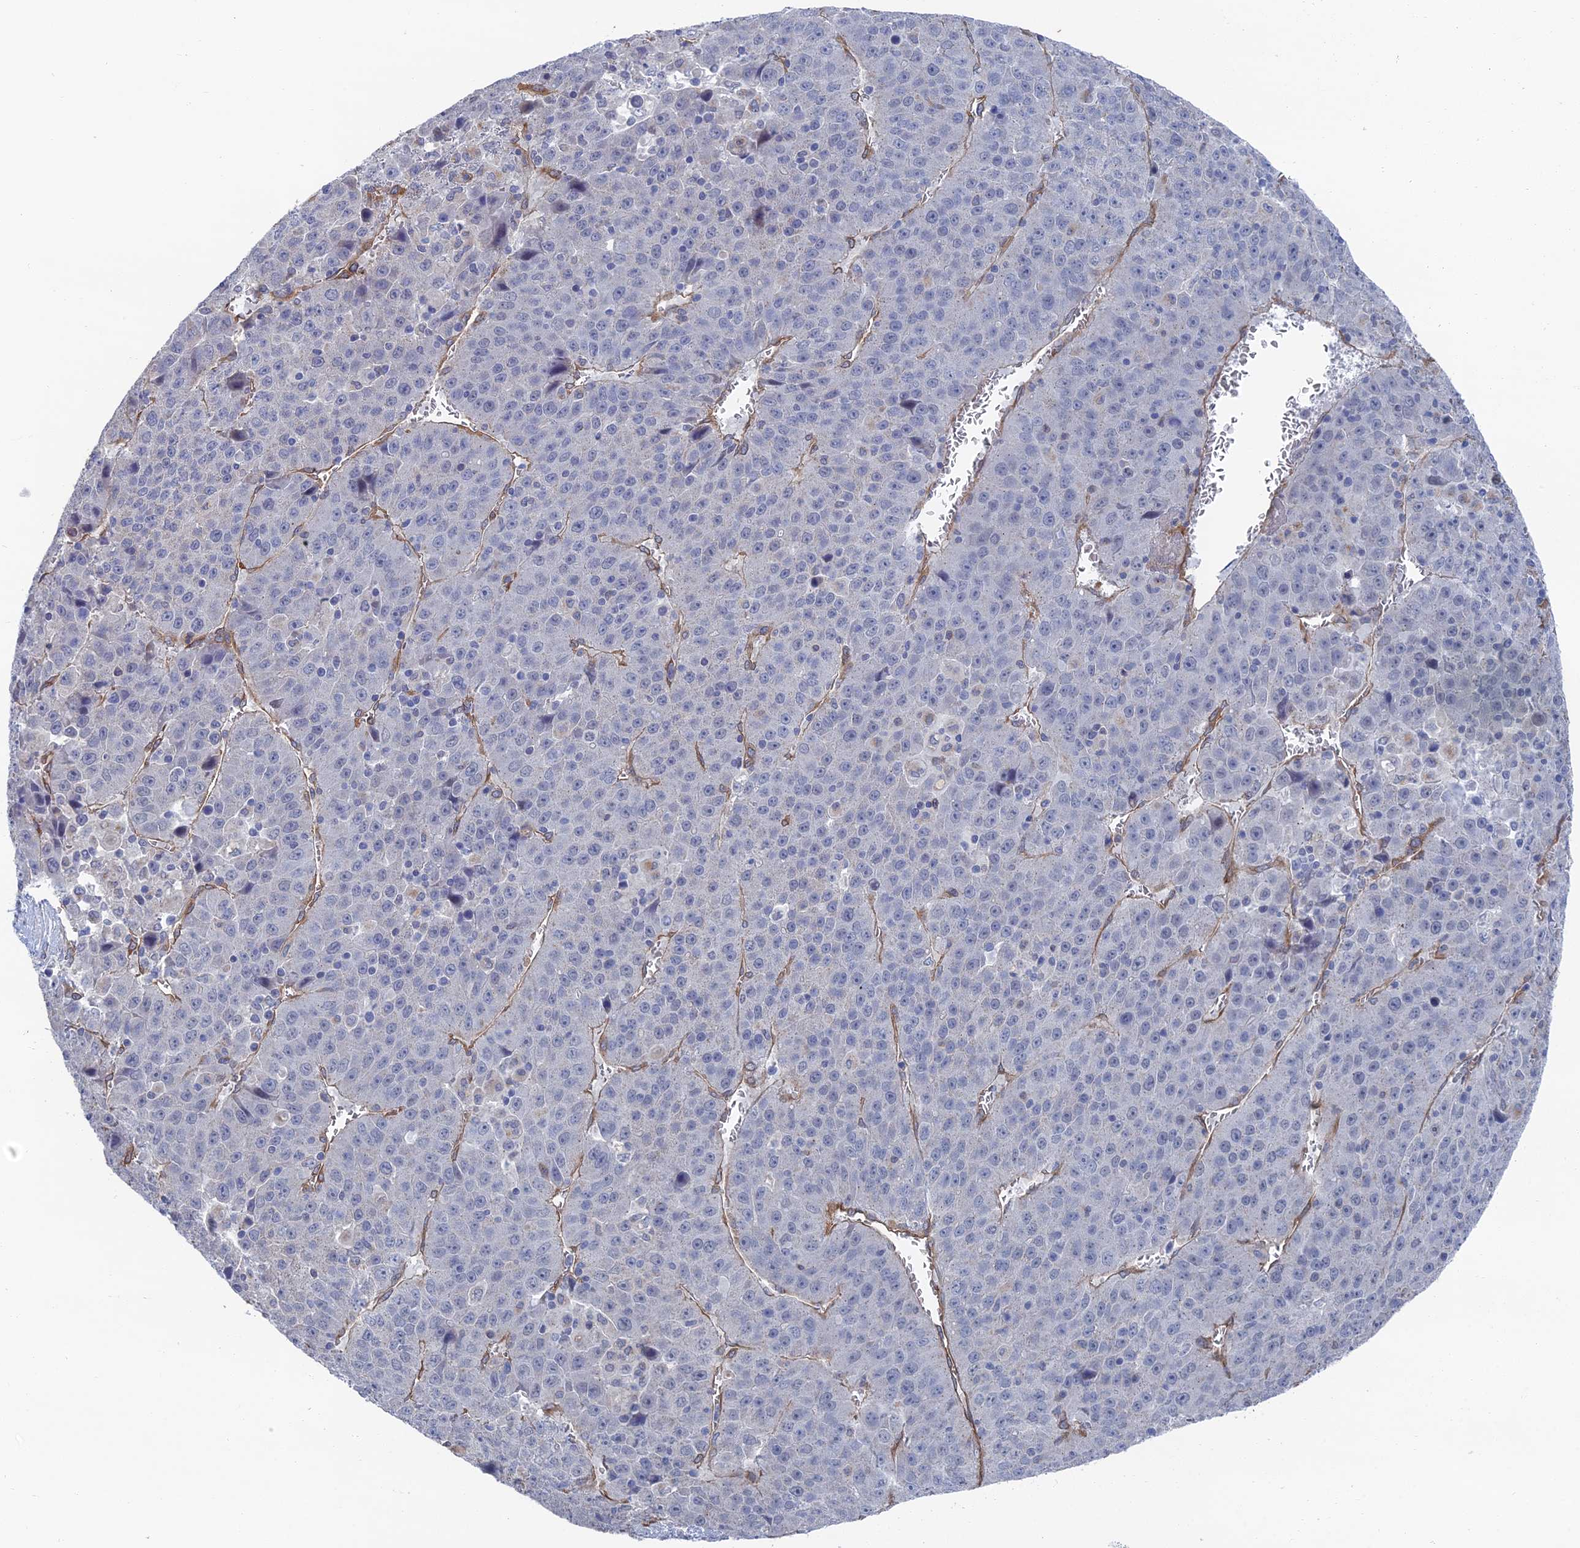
{"staining": {"intensity": "negative", "quantity": "none", "location": "none"}, "tissue": "liver cancer", "cell_type": "Tumor cells", "image_type": "cancer", "snomed": [{"axis": "morphology", "description": "Carcinoma, Hepatocellular, NOS"}, {"axis": "topography", "description": "Liver"}], "caption": "DAB (3,3'-diaminobenzidine) immunohistochemical staining of liver hepatocellular carcinoma reveals no significant staining in tumor cells.", "gene": "ARAP3", "patient": {"sex": "female", "age": 53}}